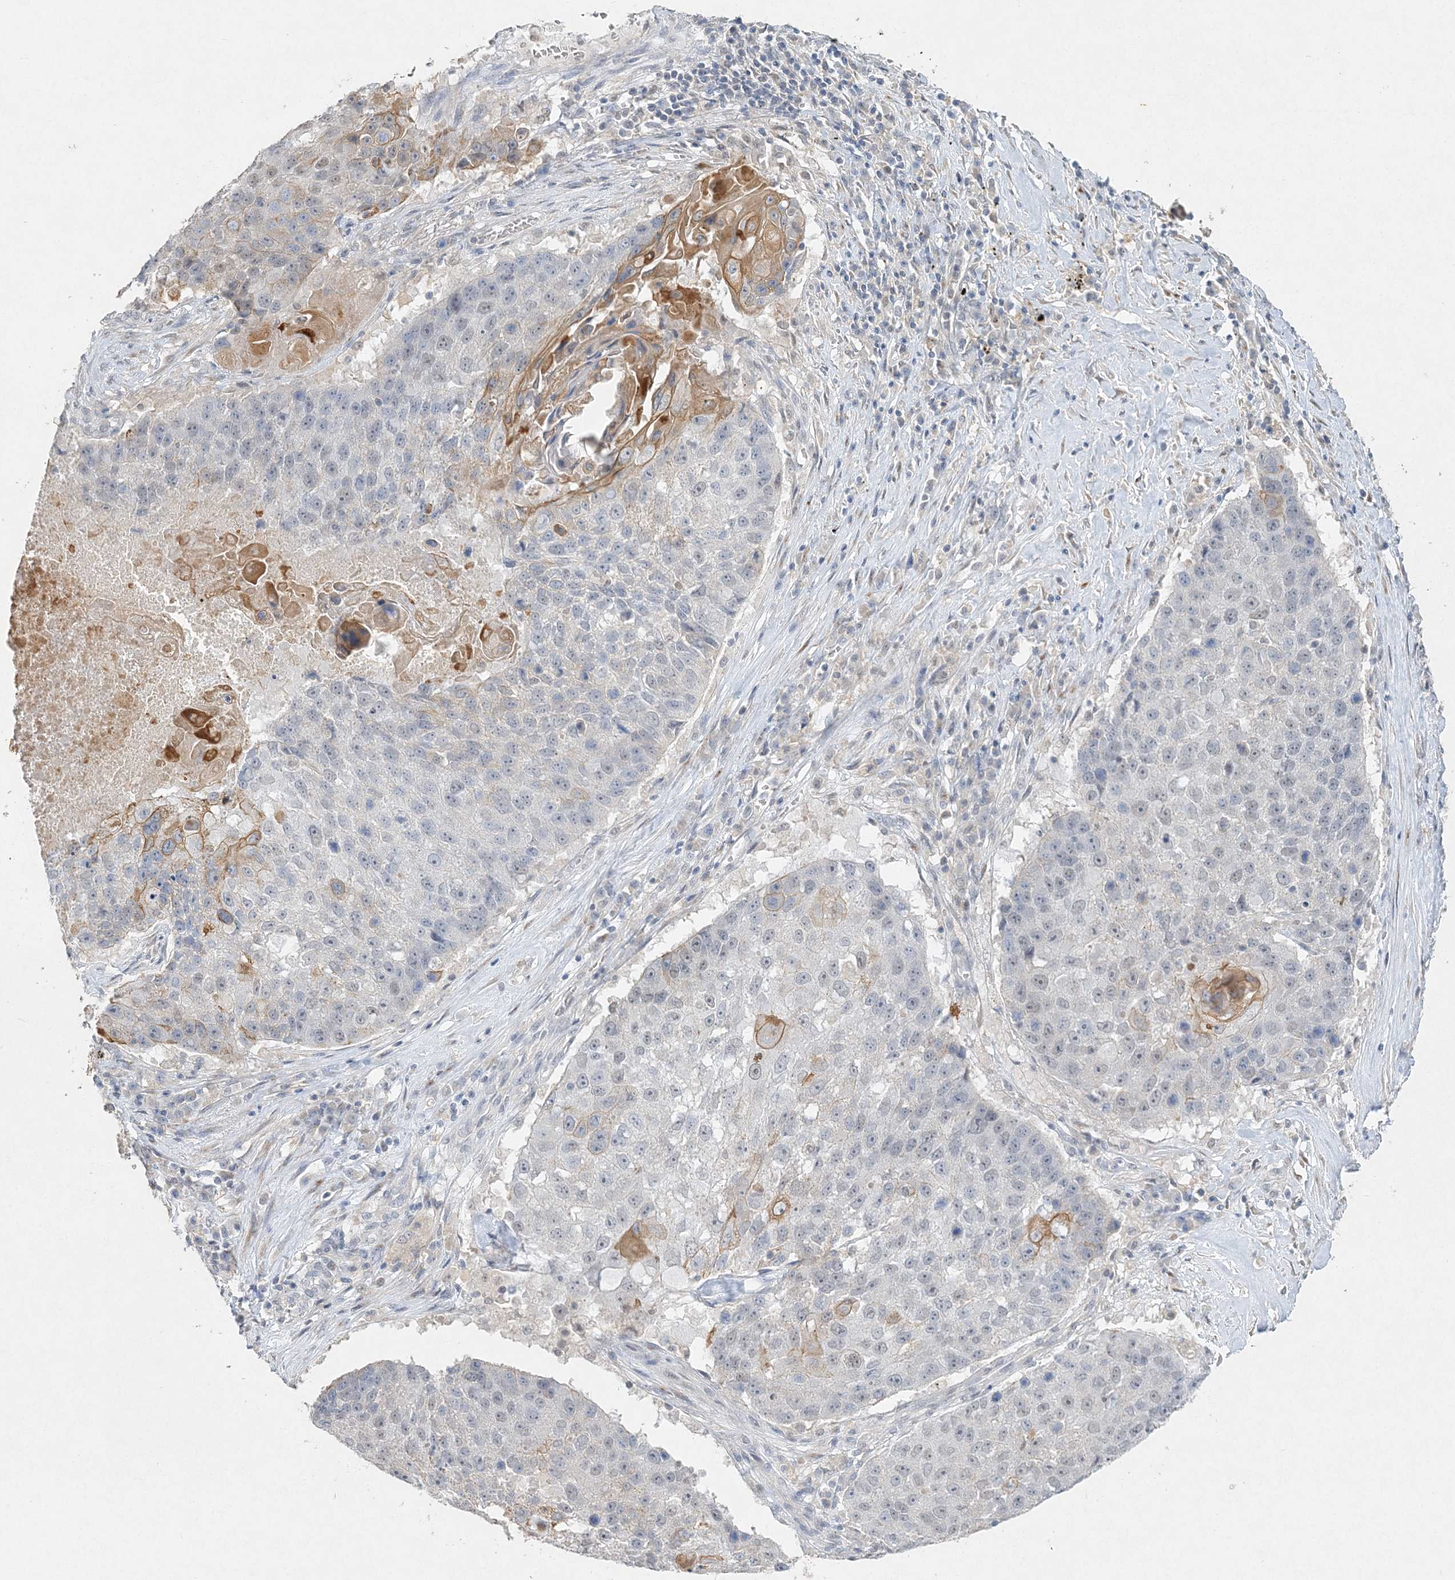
{"staining": {"intensity": "weak", "quantity": "<25%", "location": "cytoplasmic/membranous"}, "tissue": "lung cancer", "cell_type": "Tumor cells", "image_type": "cancer", "snomed": [{"axis": "morphology", "description": "Squamous cell carcinoma, NOS"}, {"axis": "topography", "description": "Lung"}], "caption": "Immunohistochemistry (IHC) micrograph of human lung squamous cell carcinoma stained for a protein (brown), which shows no expression in tumor cells.", "gene": "MAT2B", "patient": {"sex": "male", "age": 61}}